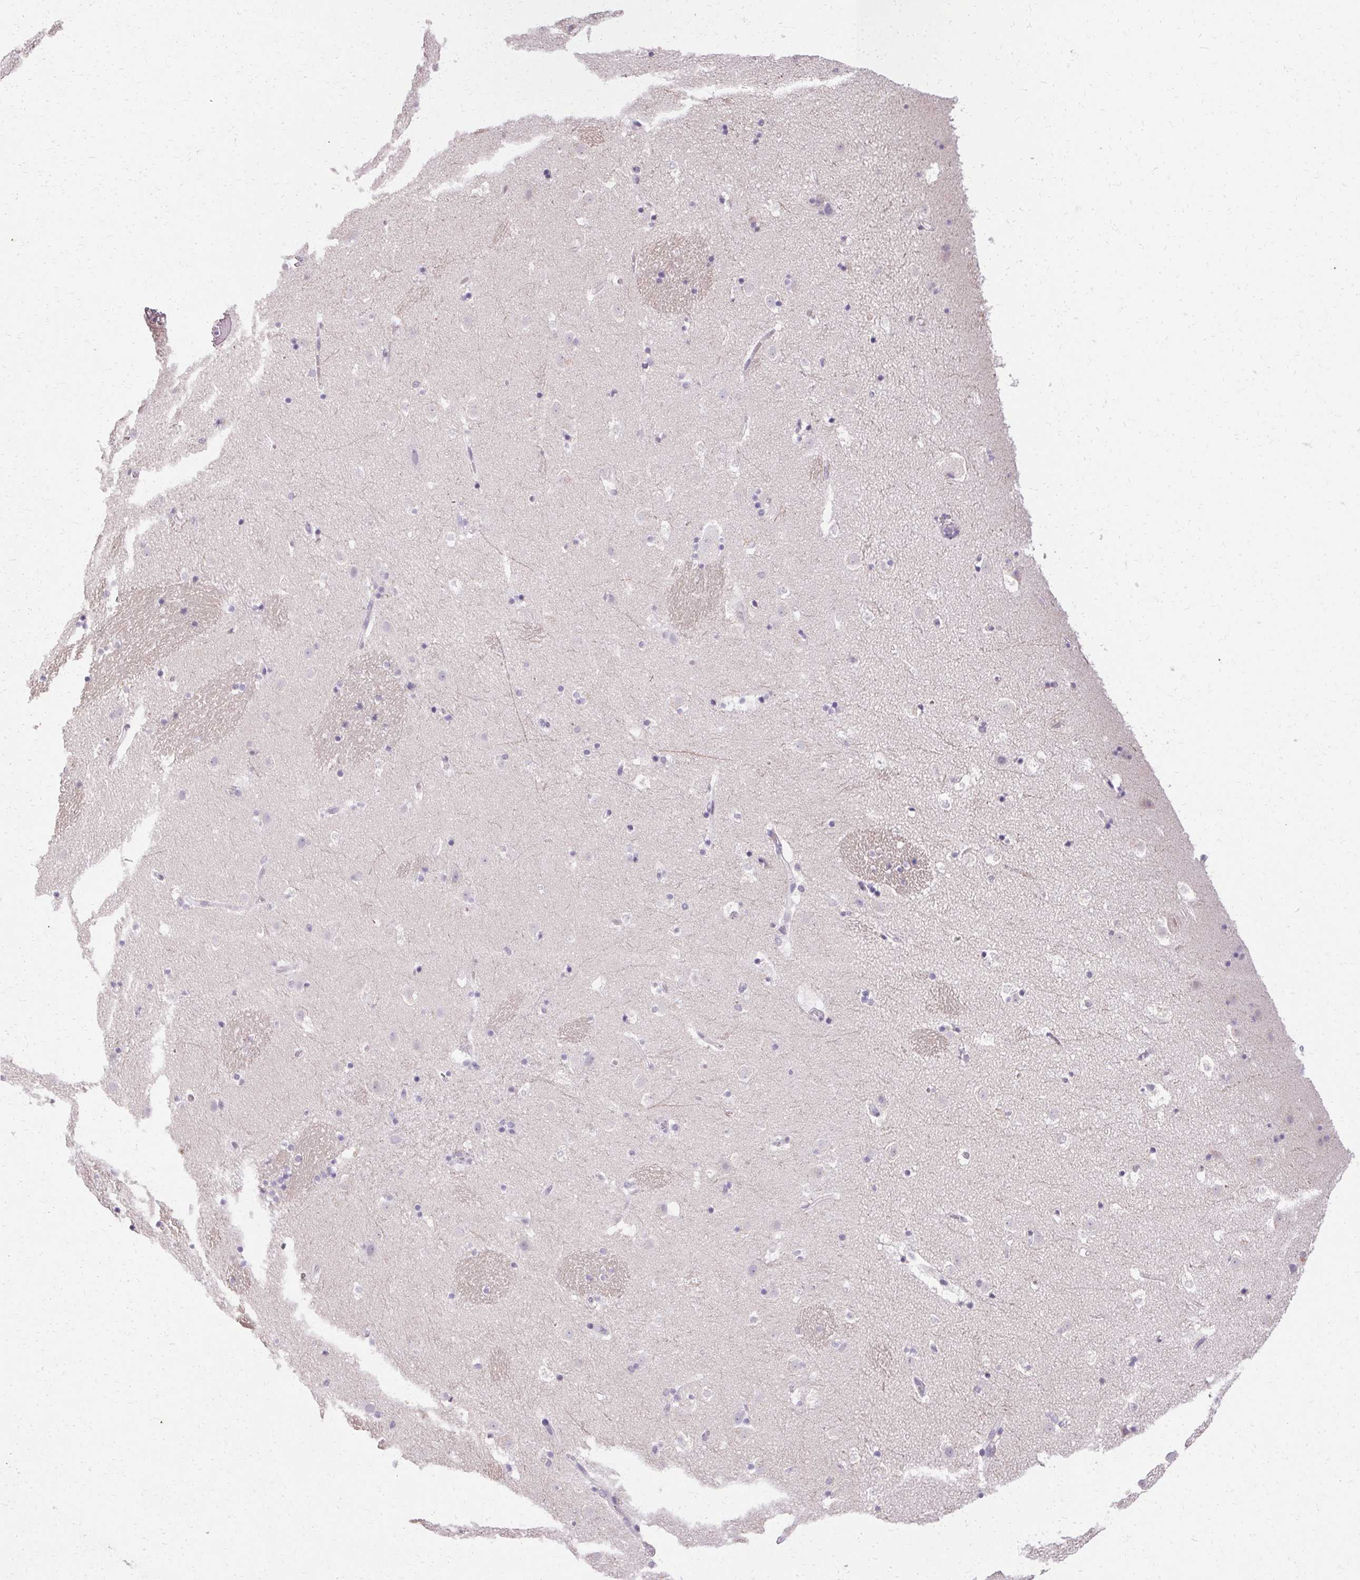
{"staining": {"intensity": "negative", "quantity": "none", "location": "none"}, "tissue": "caudate", "cell_type": "Glial cells", "image_type": "normal", "snomed": [{"axis": "morphology", "description": "Normal tissue, NOS"}, {"axis": "topography", "description": "Lateral ventricle wall"}], "caption": "Normal caudate was stained to show a protein in brown. There is no significant staining in glial cells. (Stains: DAB immunohistochemistry (IHC) with hematoxylin counter stain, Microscopy: brightfield microscopy at high magnification).", "gene": "HSD17B3", "patient": {"sex": "male", "age": 37}}